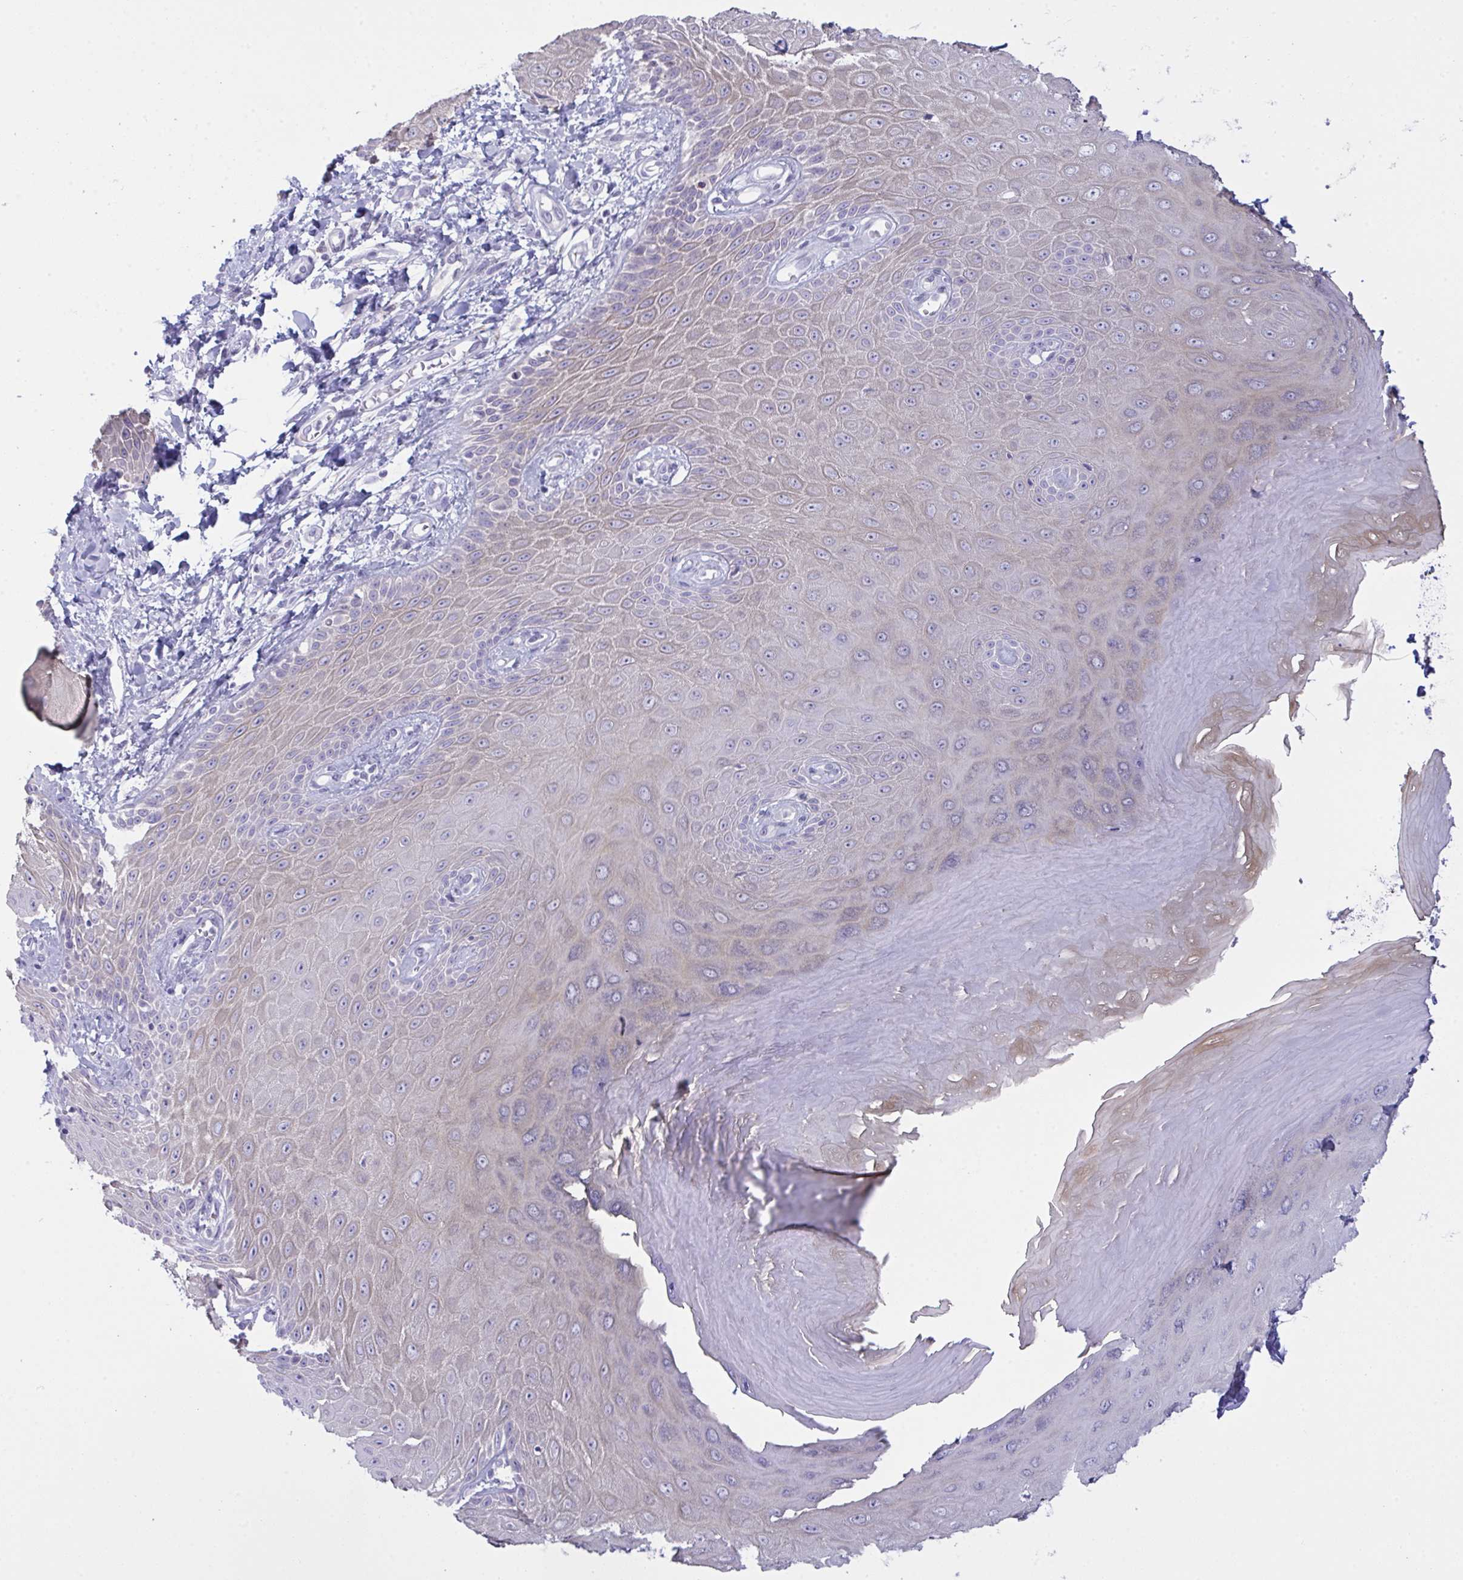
{"staining": {"intensity": "weak", "quantity": "<25%", "location": "cytoplasmic/membranous"}, "tissue": "skin", "cell_type": "Epidermal cells", "image_type": "normal", "snomed": [{"axis": "morphology", "description": "Normal tissue, NOS"}, {"axis": "topography", "description": "Anal"}, {"axis": "topography", "description": "Peripheral nerve tissue"}], "caption": "Histopathology image shows no protein staining in epidermal cells of normal skin. (DAB immunohistochemistry, high magnification).", "gene": "TENT5D", "patient": {"sex": "male", "age": 78}}